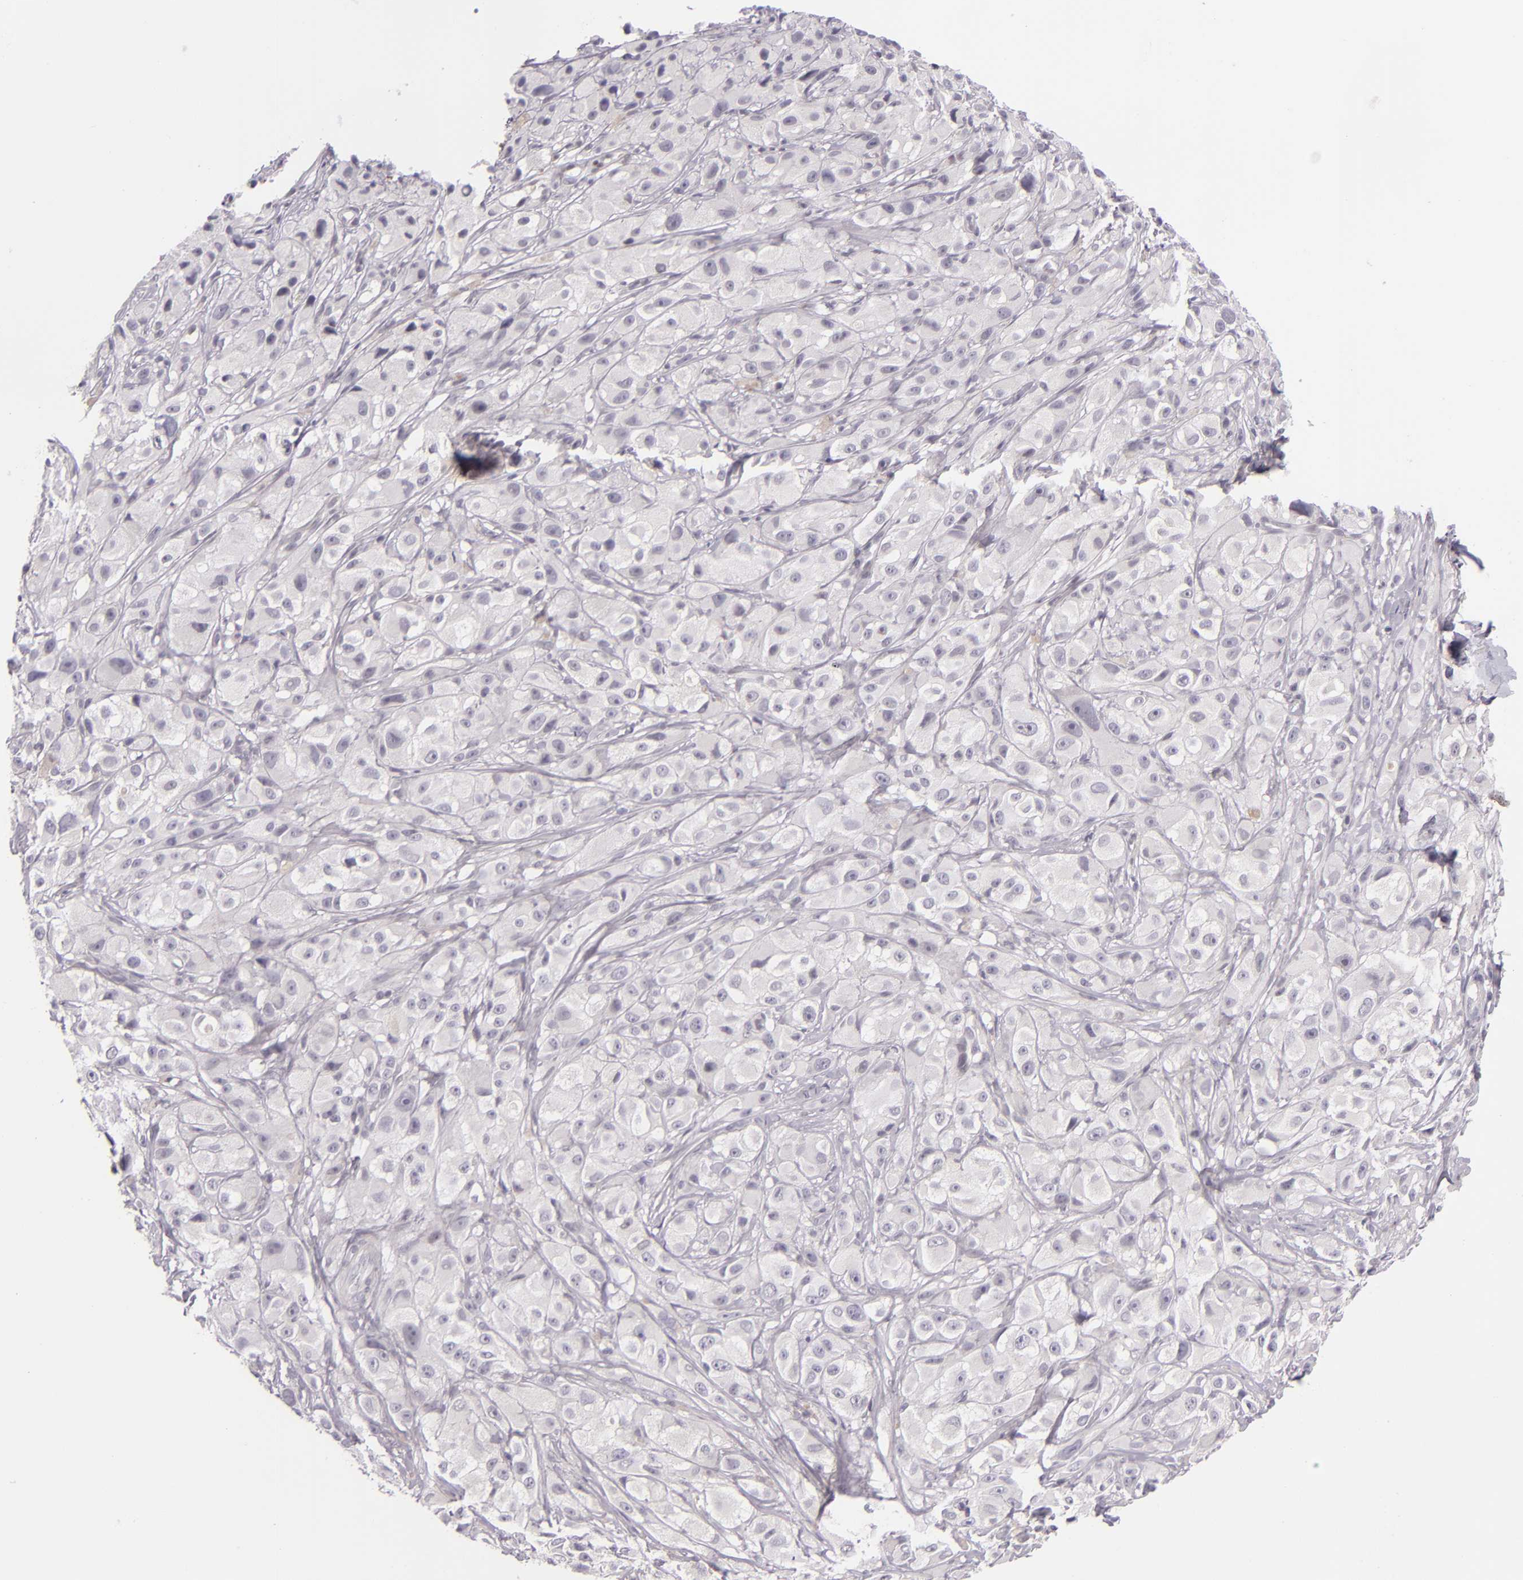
{"staining": {"intensity": "negative", "quantity": "none", "location": "none"}, "tissue": "melanoma", "cell_type": "Tumor cells", "image_type": "cancer", "snomed": [{"axis": "morphology", "description": "Malignant melanoma, NOS"}, {"axis": "topography", "description": "Skin"}], "caption": "Tumor cells show no significant protein staining in melanoma.", "gene": "BCL3", "patient": {"sex": "male", "age": 56}}